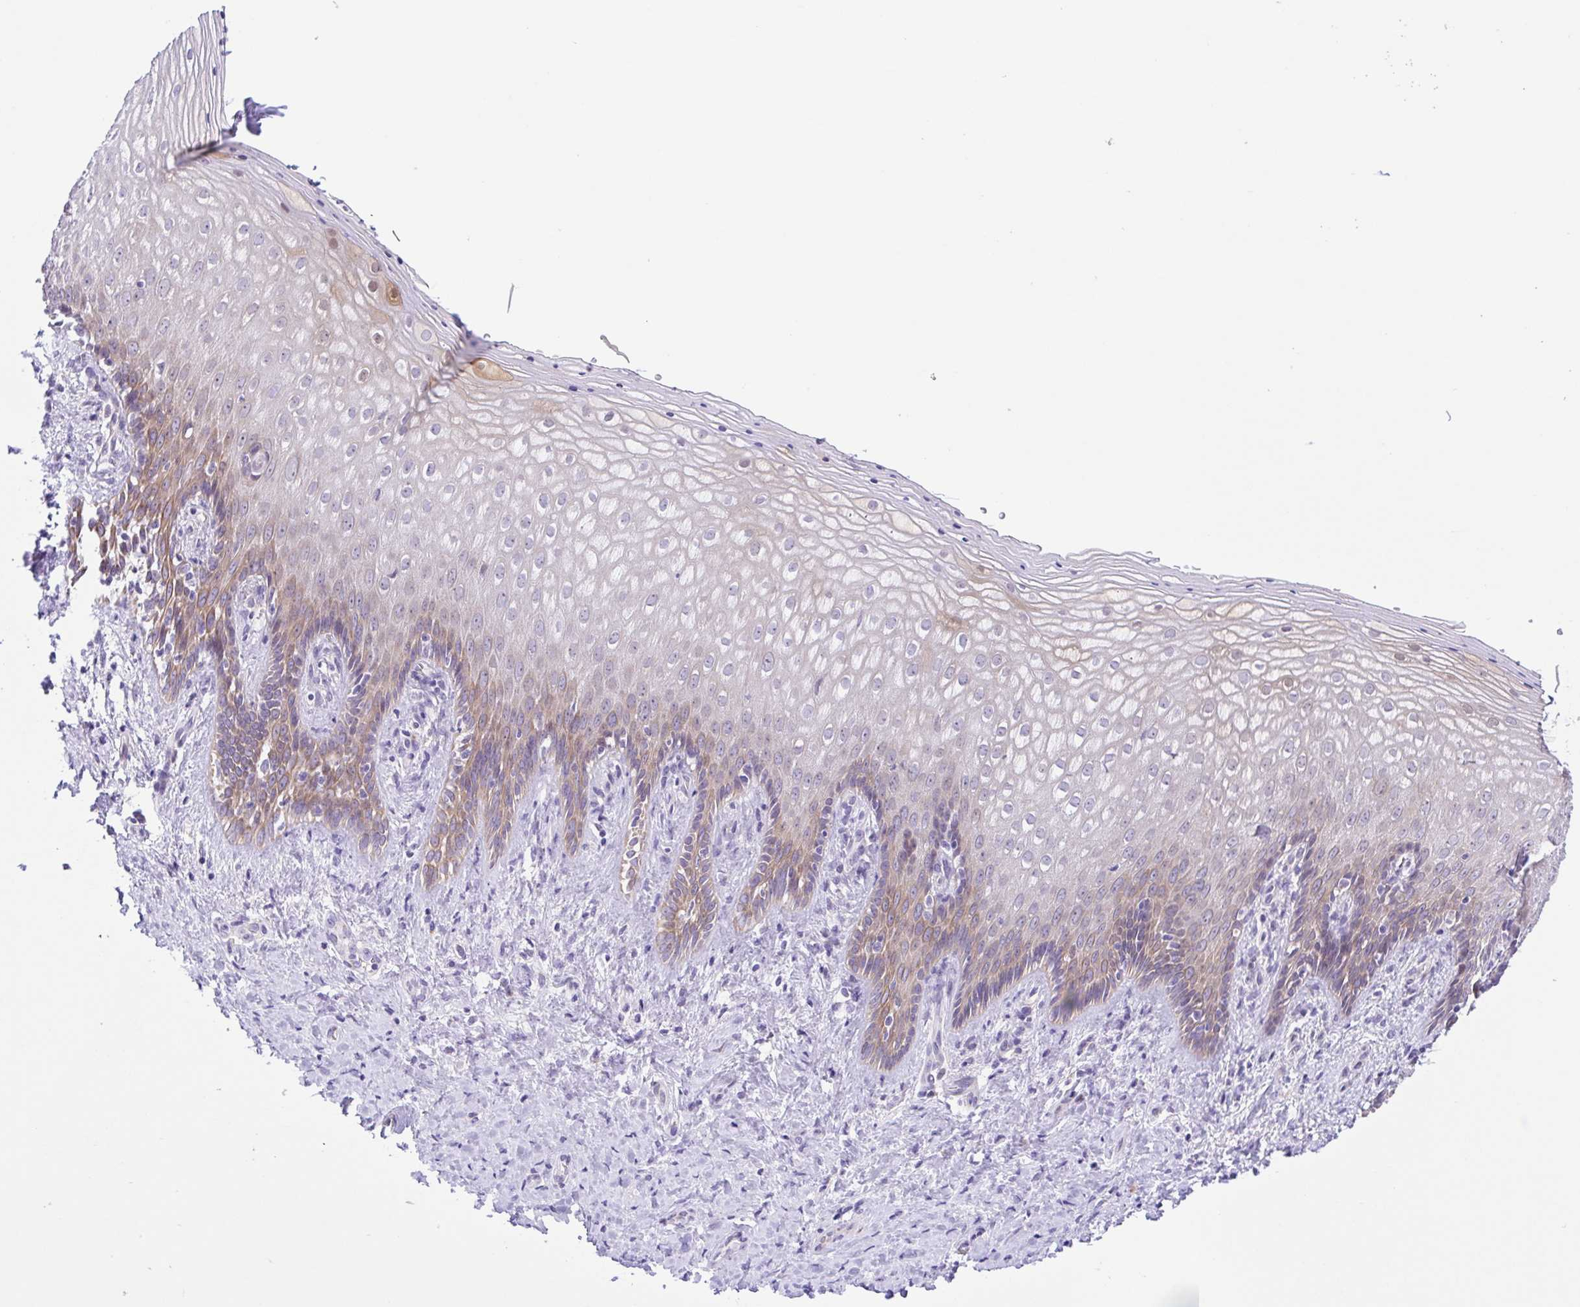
{"staining": {"intensity": "weak", "quantity": "<25%", "location": "cytoplasmic/membranous"}, "tissue": "vagina", "cell_type": "Squamous epithelial cells", "image_type": "normal", "snomed": [{"axis": "morphology", "description": "Normal tissue, NOS"}, {"axis": "topography", "description": "Vagina"}], "caption": "Immunohistochemistry (IHC) photomicrograph of normal vagina: human vagina stained with DAB (3,3'-diaminobenzidine) shows no significant protein positivity in squamous epithelial cells.", "gene": "ENSG00000286022", "patient": {"sex": "female", "age": 42}}